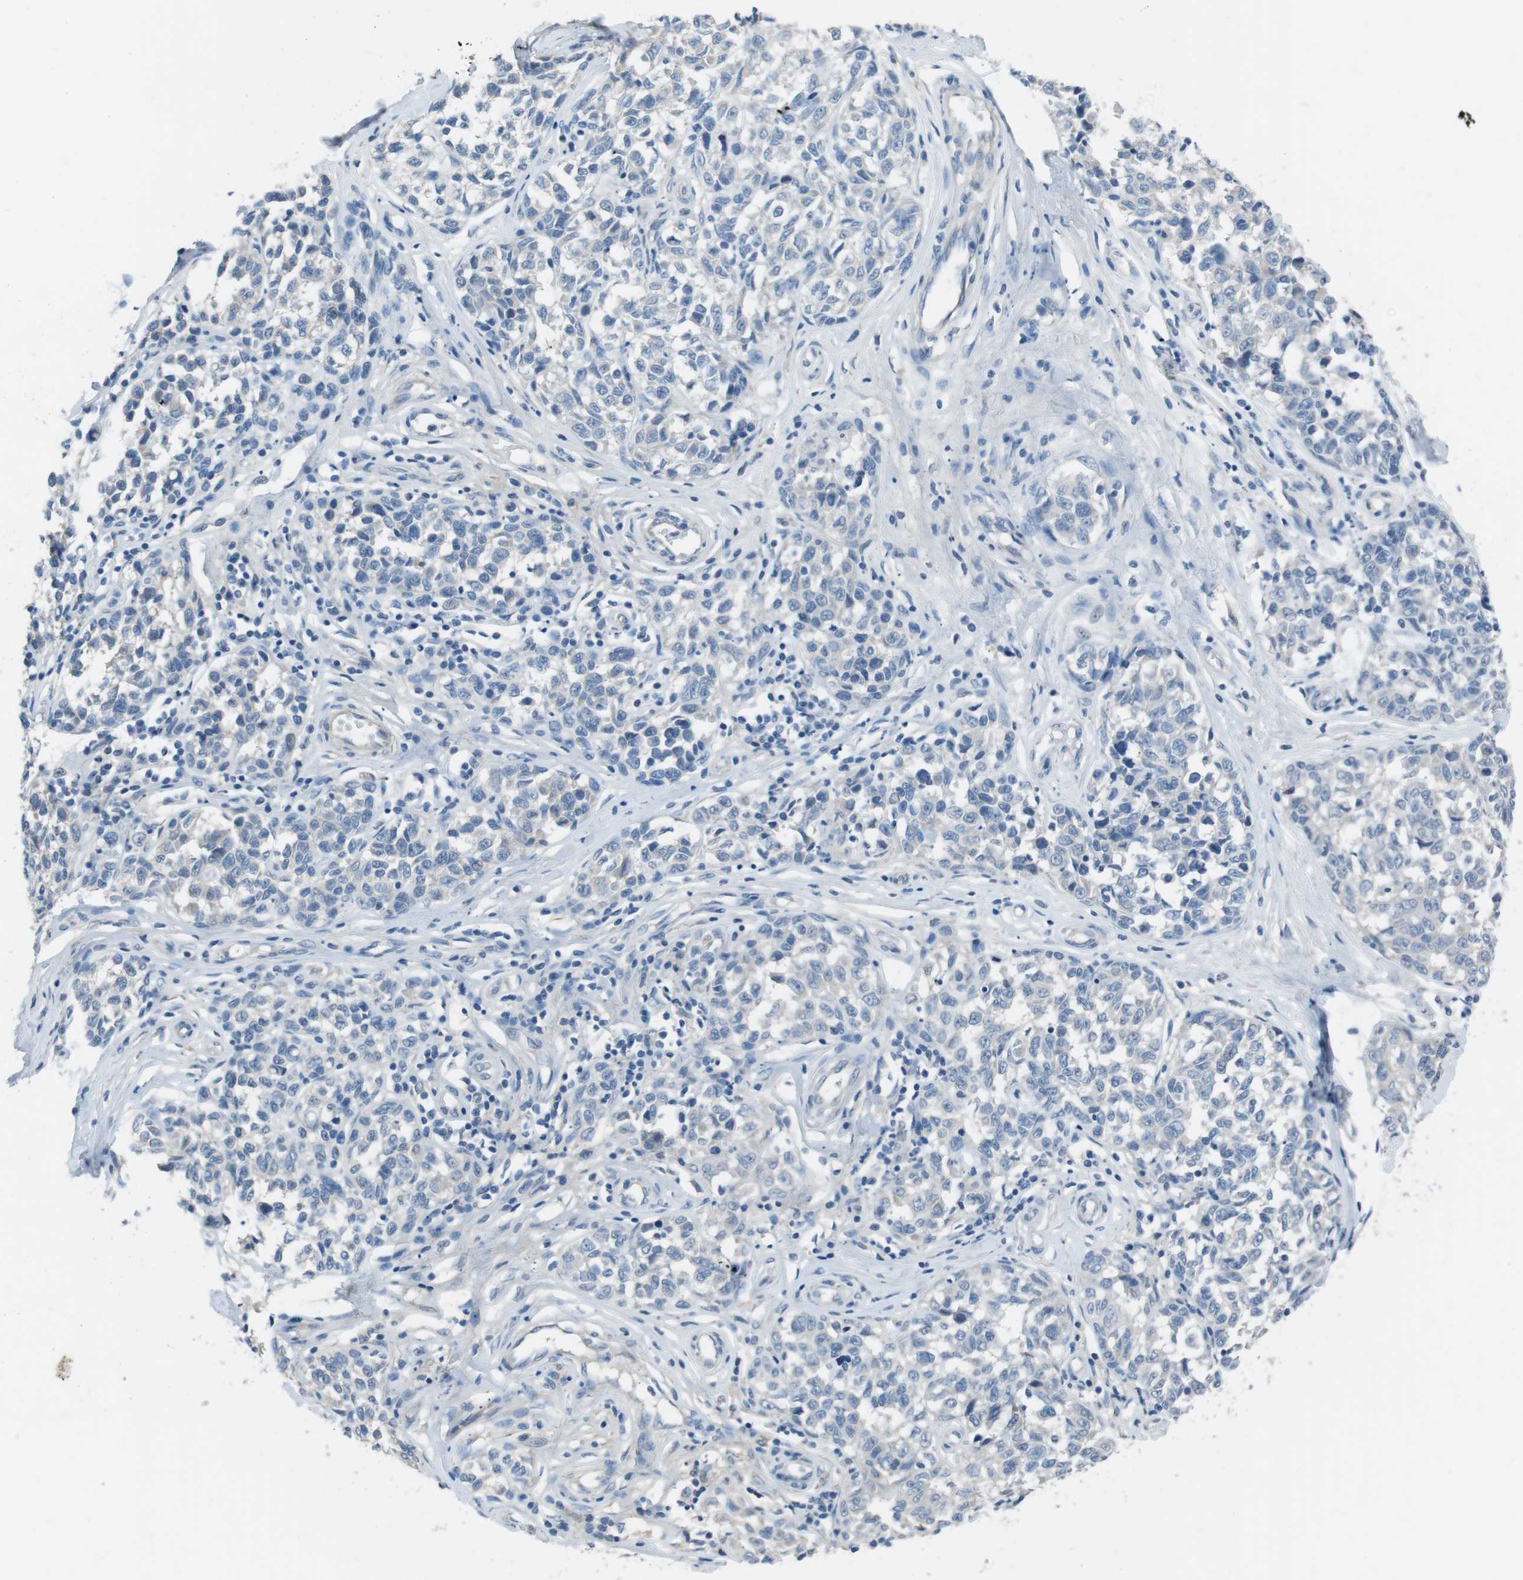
{"staining": {"intensity": "negative", "quantity": "none", "location": "none"}, "tissue": "melanoma", "cell_type": "Tumor cells", "image_type": "cancer", "snomed": [{"axis": "morphology", "description": "Malignant melanoma, NOS"}, {"axis": "topography", "description": "Skin"}], "caption": "The micrograph displays no significant staining in tumor cells of melanoma. (Brightfield microscopy of DAB immunohistochemistry (IHC) at high magnification).", "gene": "CYP2C8", "patient": {"sex": "female", "age": 64}}